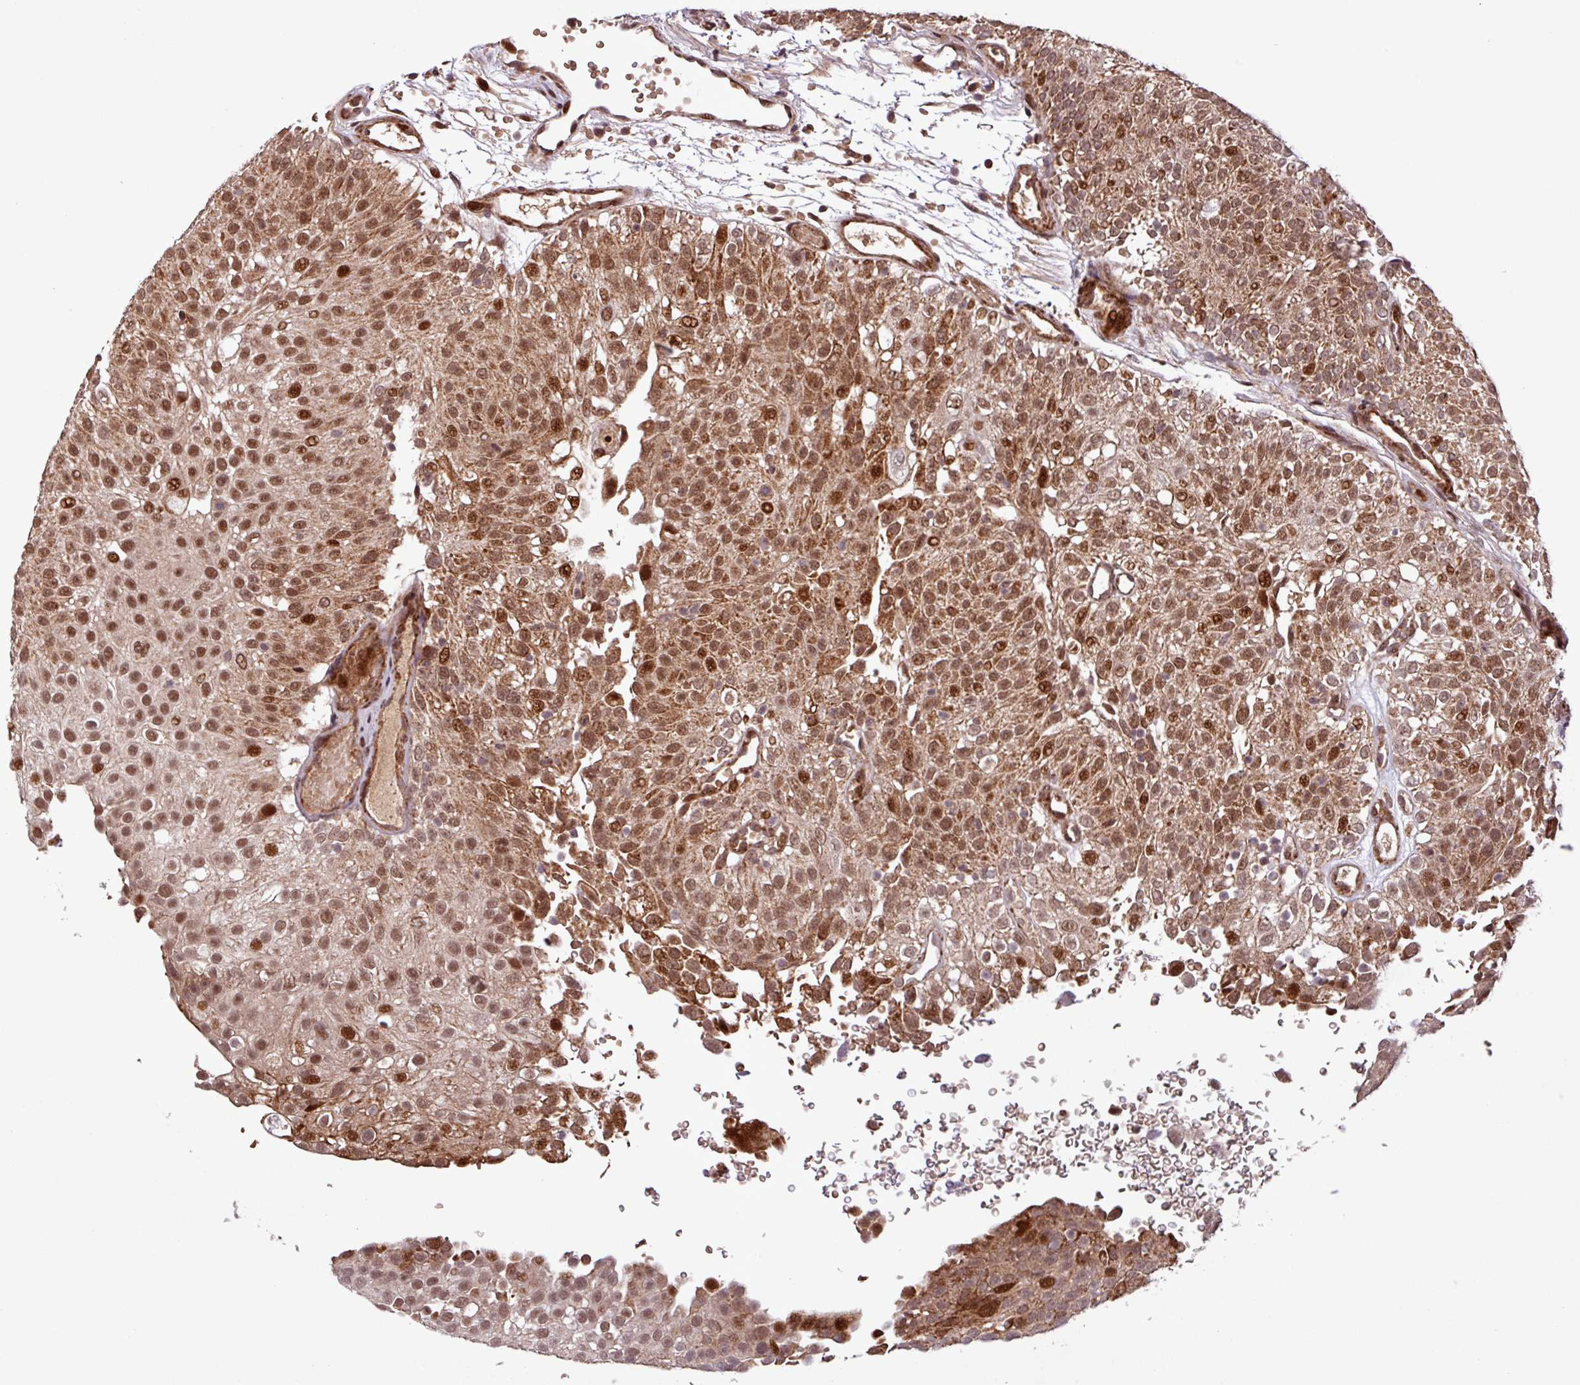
{"staining": {"intensity": "moderate", "quantity": ">75%", "location": "nuclear"}, "tissue": "urothelial cancer", "cell_type": "Tumor cells", "image_type": "cancer", "snomed": [{"axis": "morphology", "description": "Urothelial carcinoma, Low grade"}, {"axis": "topography", "description": "Urinary bladder"}], "caption": "Urothelial cancer tissue exhibits moderate nuclear expression in approximately >75% of tumor cells, visualized by immunohistochemistry.", "gene": "SLC22A24", "patient": {"sex": "male", "age": 78}}